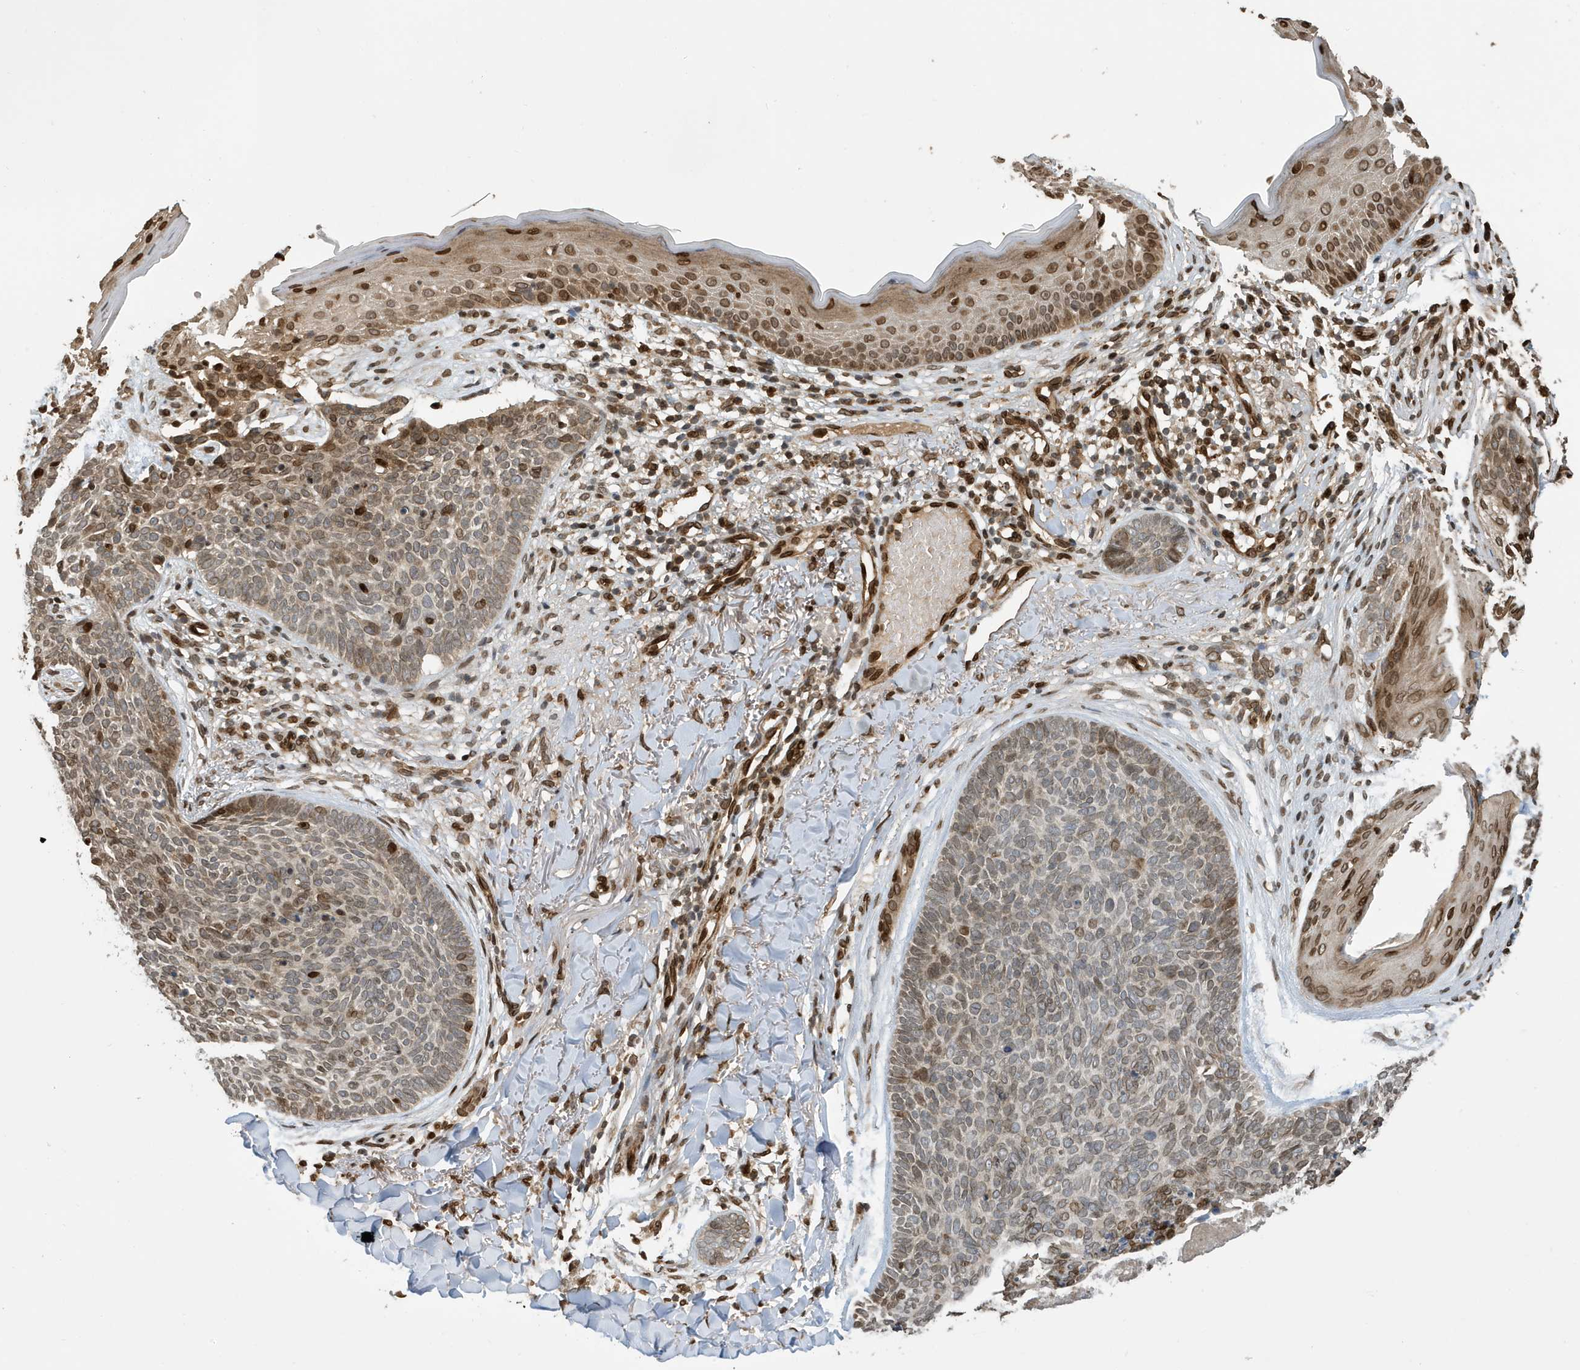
{"staining": {"intensity": "weak", "quantity": "<25%", "location": "nuclear"}, "tissue": "skin cancer", "cell_type": "Tumor cells", "image_type": "cancer", "snomed": [{"axis": "morphology", "description": "Basal cell carcinoma"}, {"axis": "topography", "description": "Skin"}], "caption": "DAB immunohistochemical staining of human skin basal cell carcinoma demonstrates no significant staining in tumor cells. The staining is performed using DAB (3,3'-diaminobenzidine) brown chromogen with nuclei counter-stained in using hematoxylin.", "gene": "DUSP18", "patient": {"sex": "female", "age": 70}}